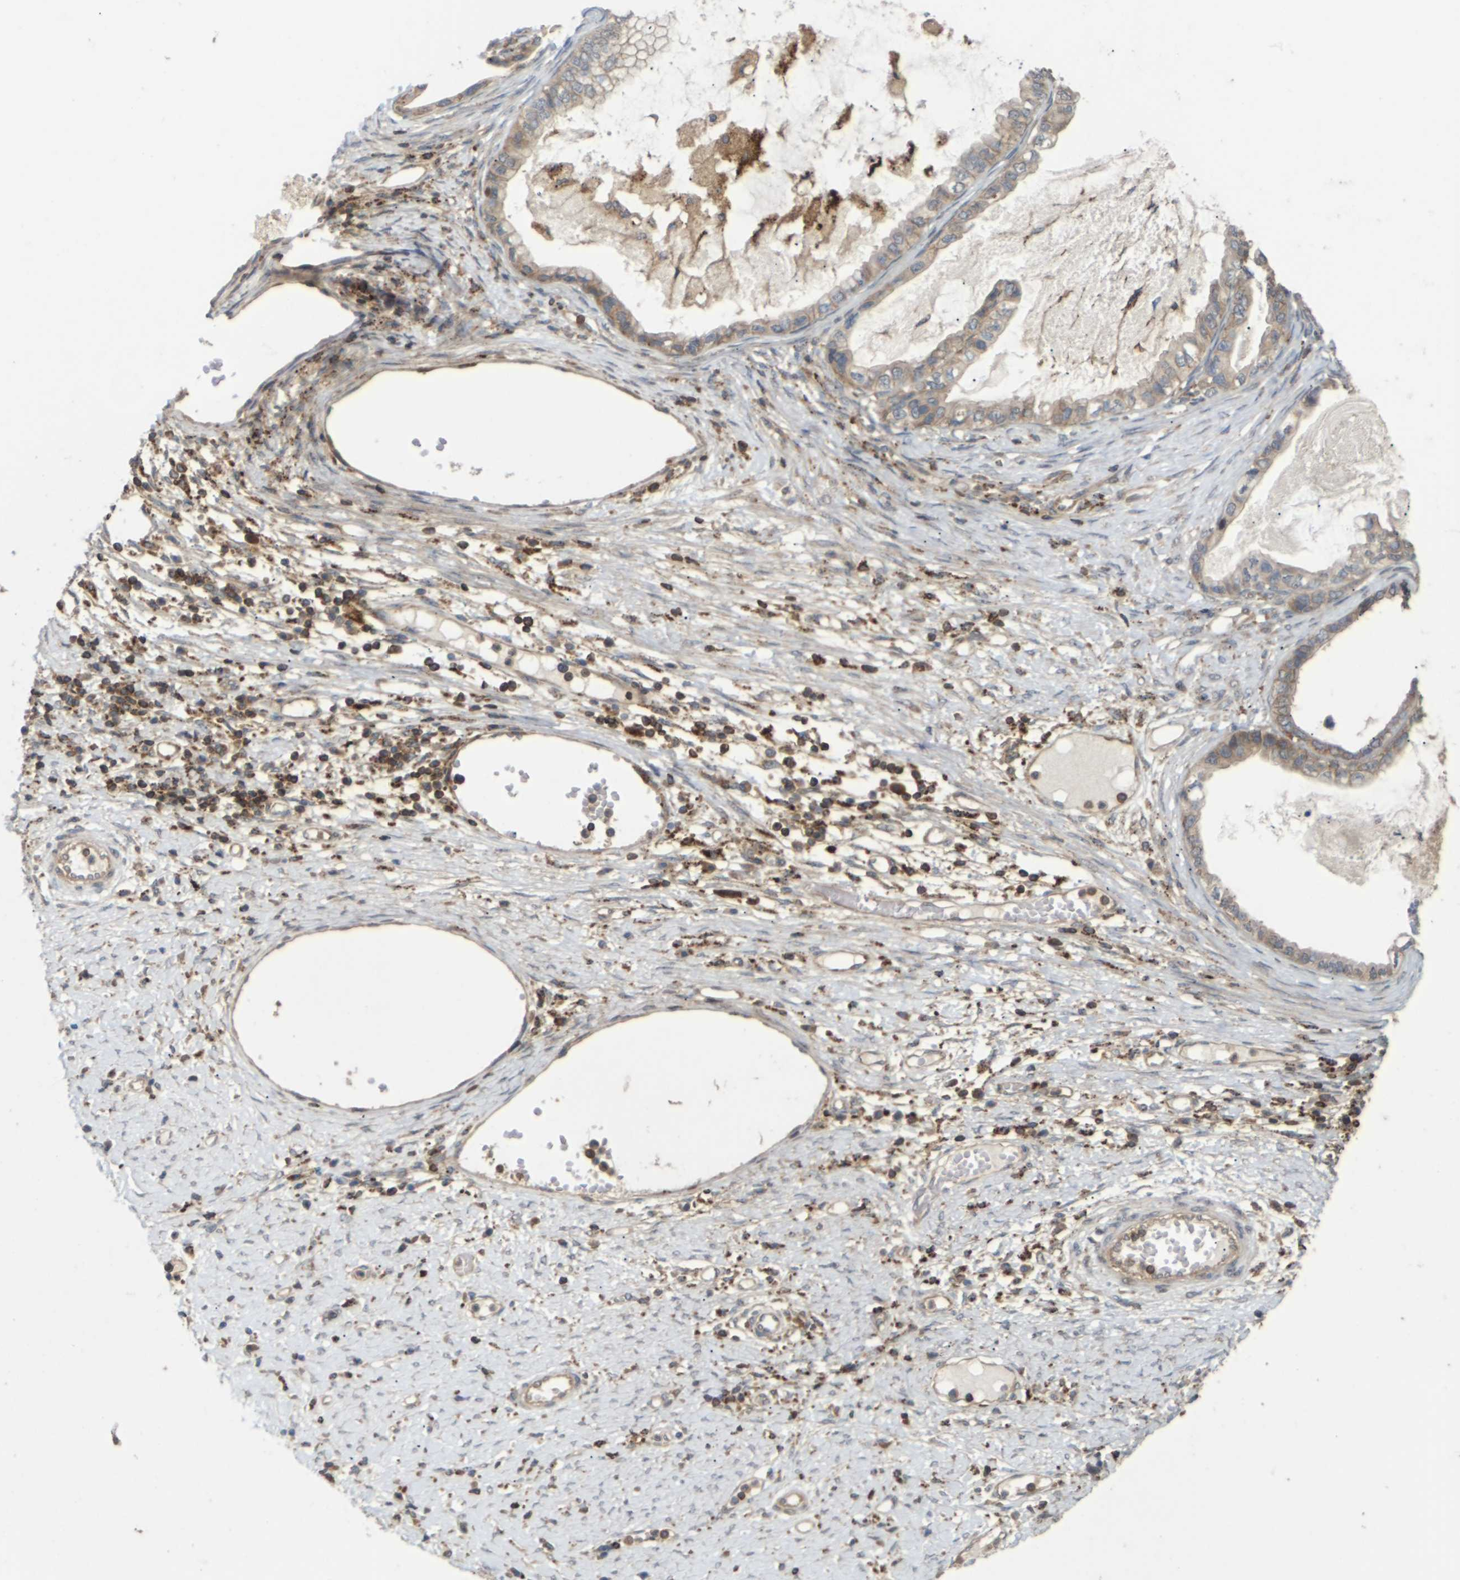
{"staining": {"intensity": "moderate", "quantity": ">75%", "location": "cytoplasmic/membranous"}, "tissue": "ovarian cancer", "cell_type": "Tumor cells", "image_type": "cancer", "snomed": [{"axis": "morphology", "description": "Cystadenocarcinoma, mucinous, NOS"}, {"axis": "topography", "description": "Ovary"}], "caption": "There is medium levels of moderate cytoplasmic/membranous expression in tumor cells of mucinous cystadenocarcinoma (ovarian), as demonstrated by immunohistochemical staining (brown color).", "gene": "KSR1", "patient": {"sex": "female", "age": 80}}